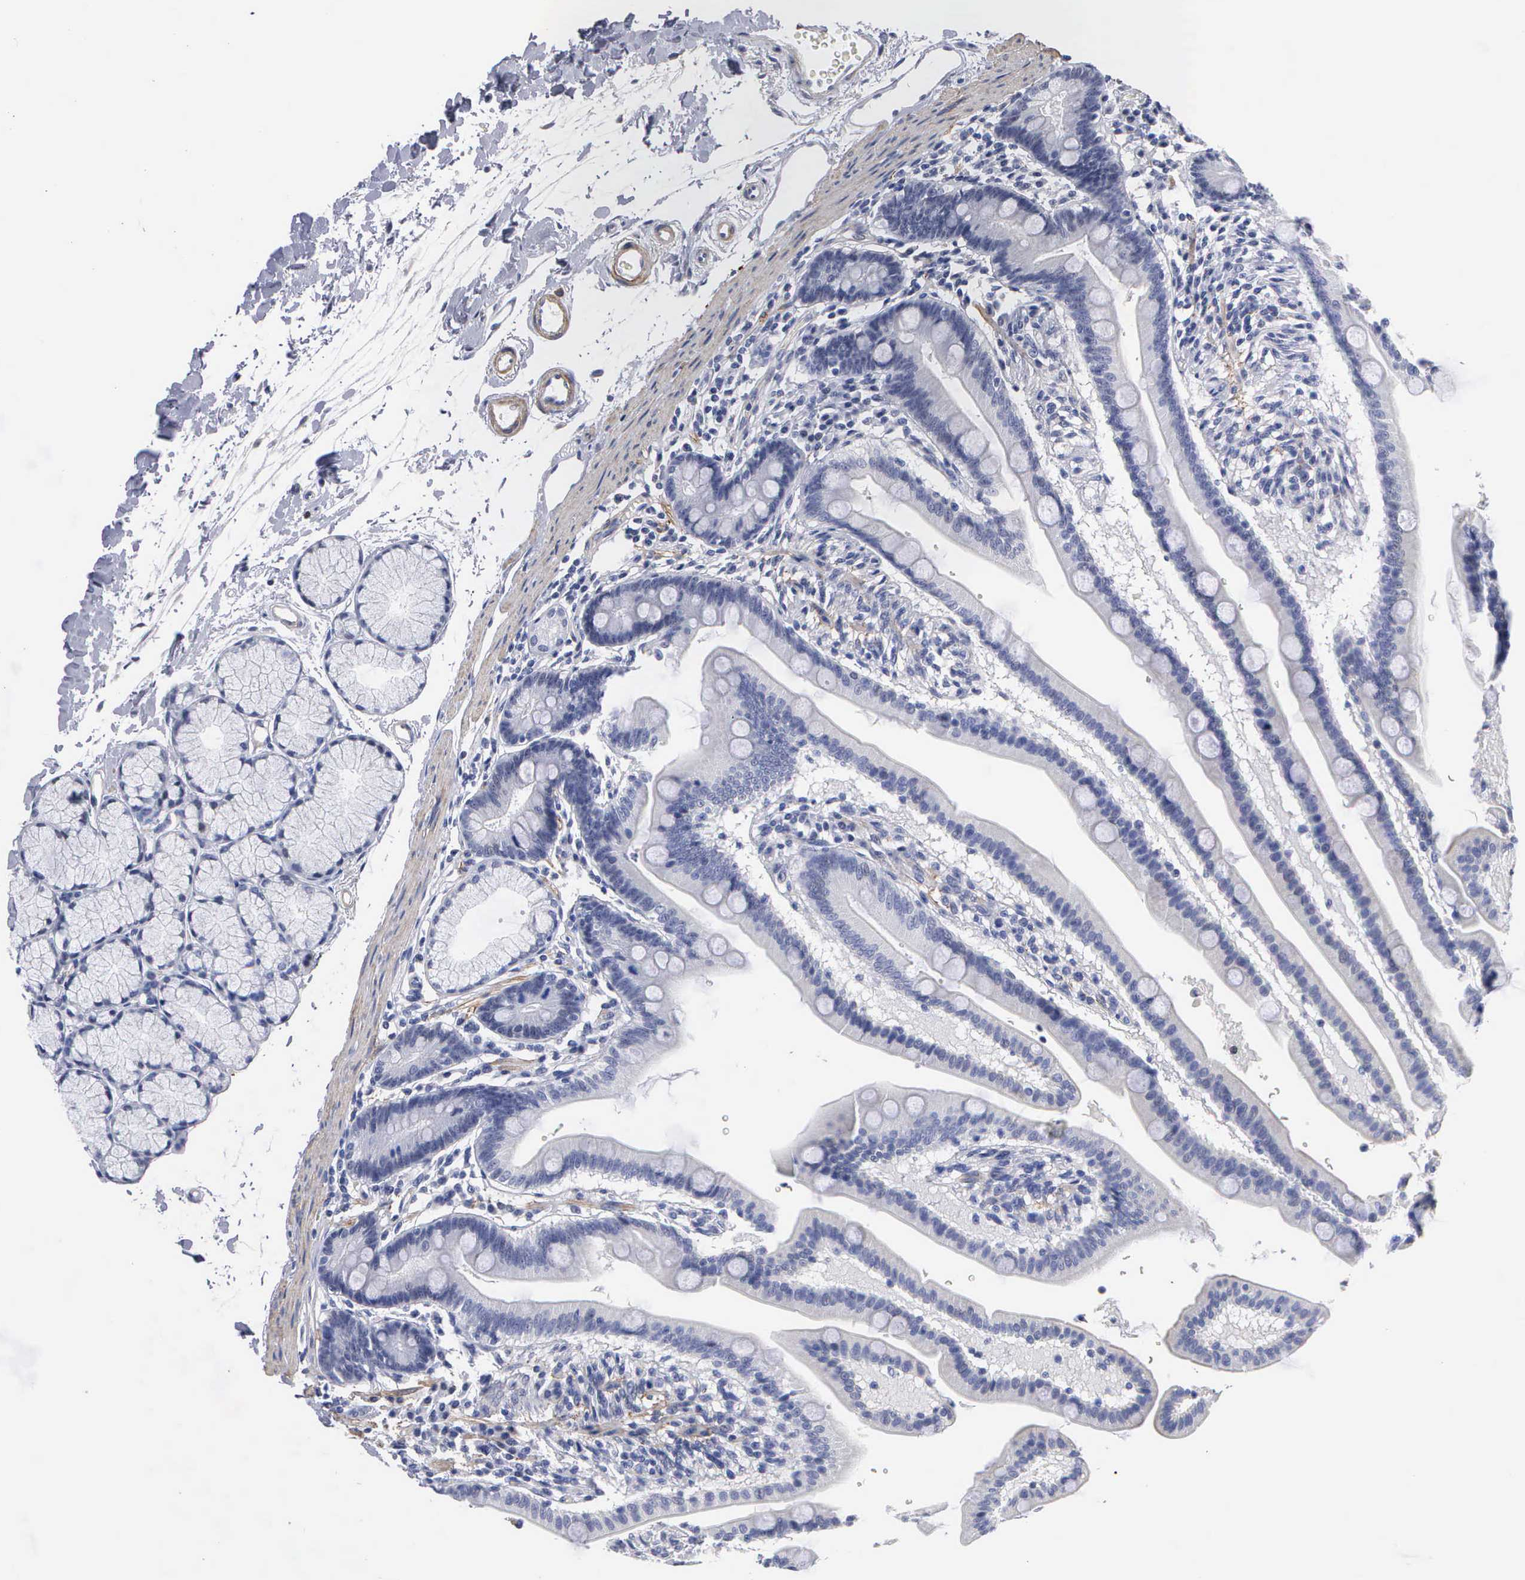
{"staining": {"intensity": "negative", "quantity": "none", "location": "none"}, "tissue": "duodenum", "cell_type": "Glandular cells", "image_type": "normal", "snomed": [{"axis": "morphology", "description": "Normal tissue, NOS"}, {"axis": "topography", "description": "Duodenum"}], "caption": "Human duodenum stained for a protein using immunohistochemistry (IHC) demonstrates no positivity in glandular cells.", "gene": "ELFN2", "patient": {"sex": "female", "age": 77}}